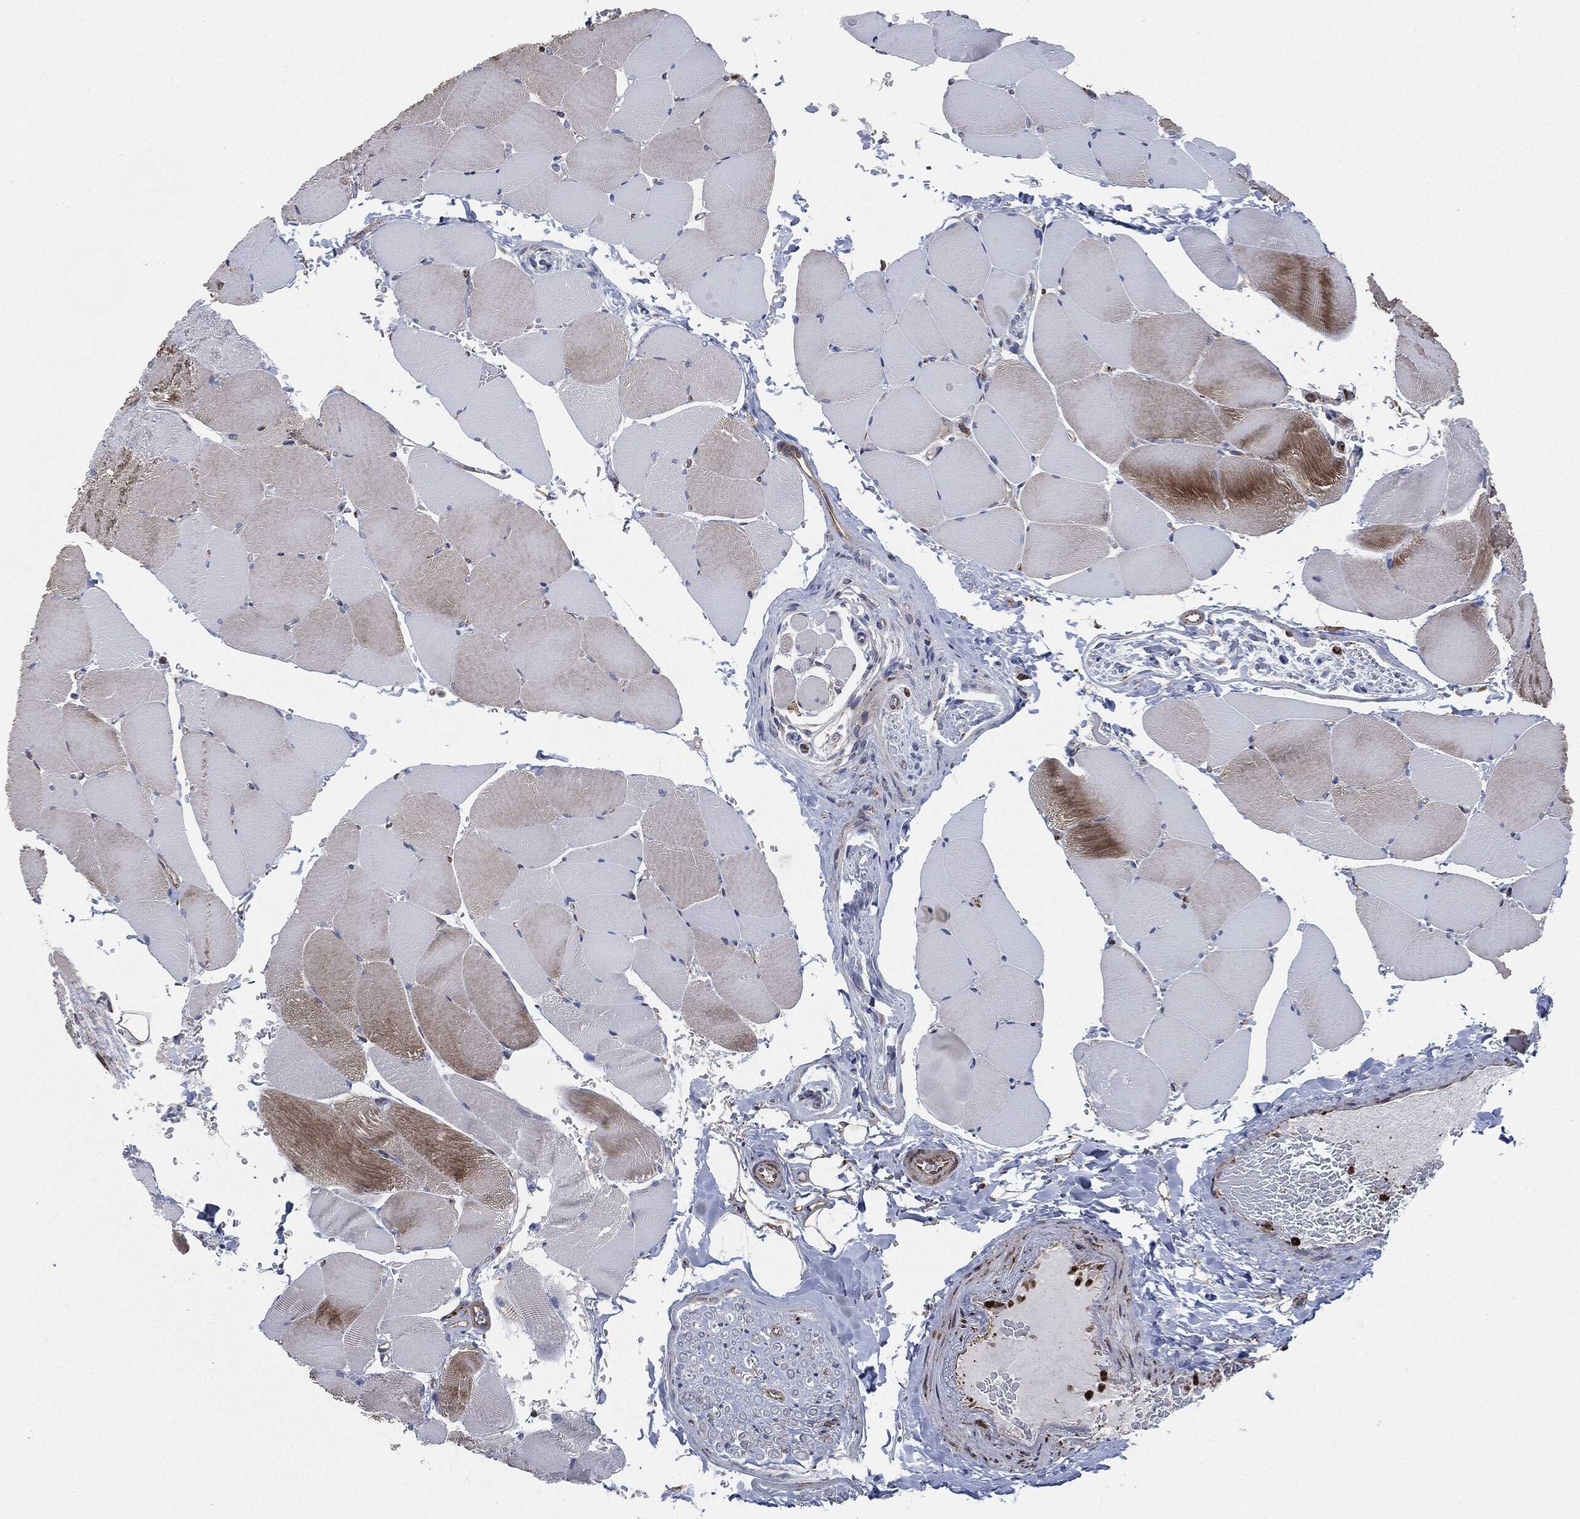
{"staining": {"intensity": "moderate", "quantity": "<25%", "location": "cytoplasmic/membranous"}, "tissue": "skeletal muscle", "cell_type": "Myocytes", "image_type": "normal", "snomed": [{"axis": "morphology", "description": "Normal tissue, NOS"}, {"axis": "topography", "description": "Skeletal muscle"}], "caption": "A brown stain shows moderate cytoplasmic/membranous positivity of a protein in myocytes of normal skeletal muscle. The protein of interest is shown in brown color, while the nuclei are stained blue.", "gene": "CALR", "patient": {"sex": "female", "age": 37}}